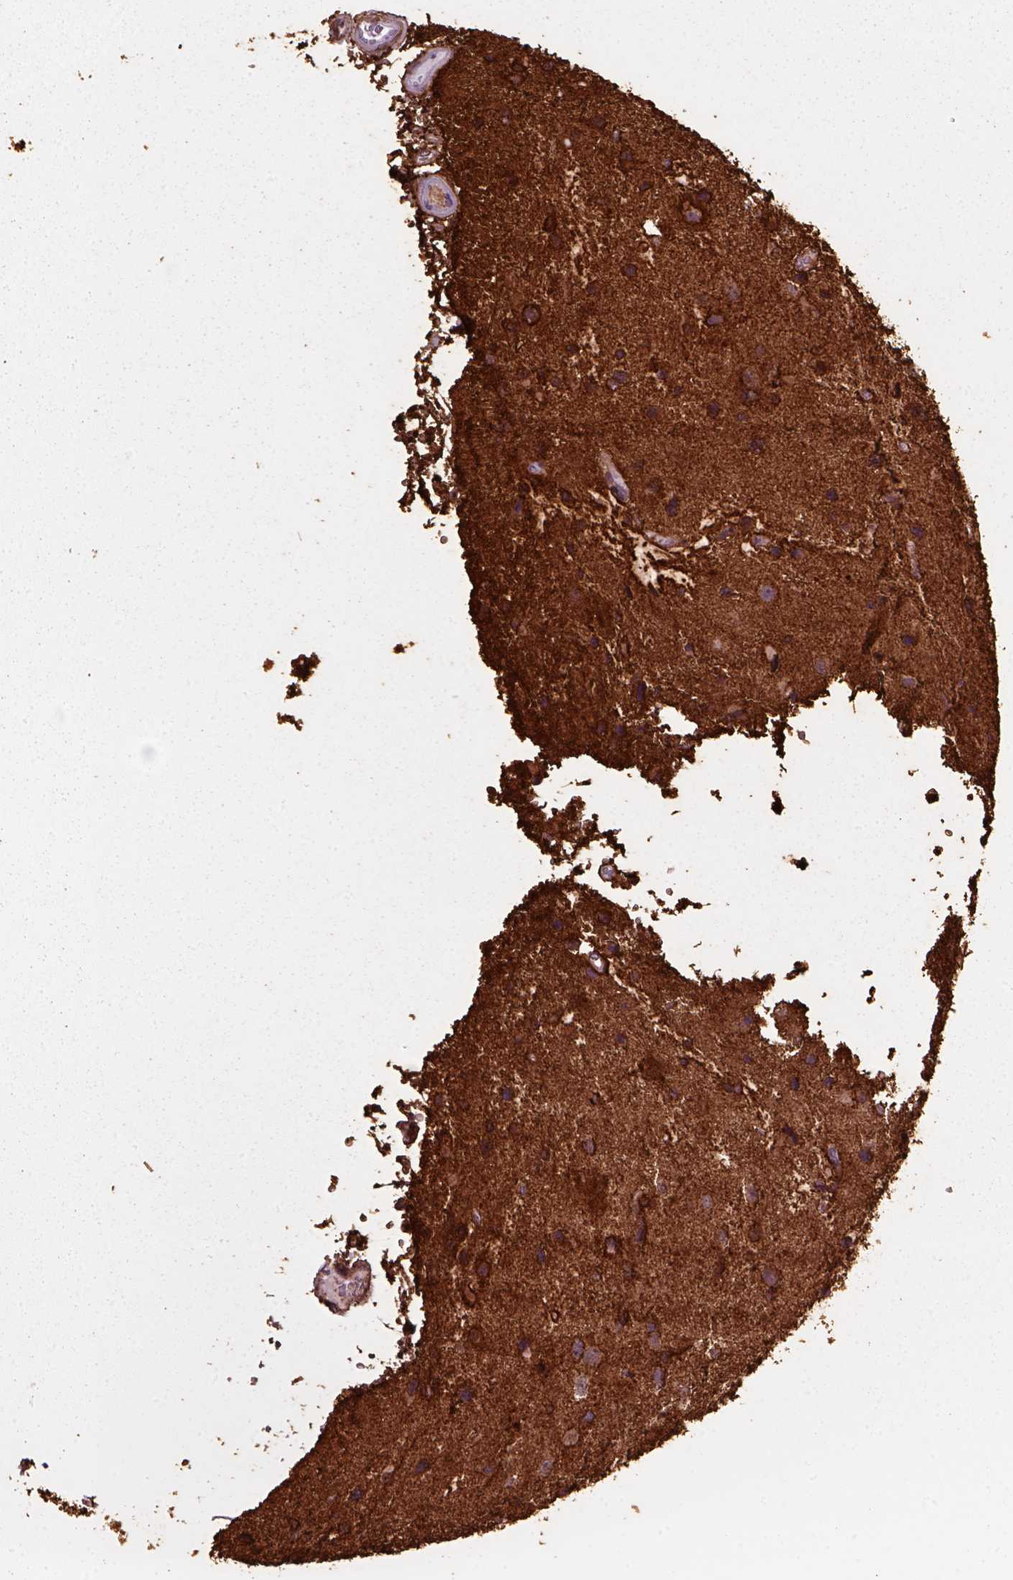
{"staining": {"intensity": "strong", "quantity": "<25%", "location": "cytoplasmic/membranous"}, "tissue": "glioma", "cell_type": "Tumor cells", "image_type": "cancer", "snomed": [{"axis": "morphology", "description": "Glioma, malignant, Low grade"}, {"axis": "topography", "description": "Brain"}], "caption": "Human glioma stained with a protein marker exhibits strong staining in tumor cells.", "gene": "MARCKS", "patient": {"sex": "female", "age": 32}}